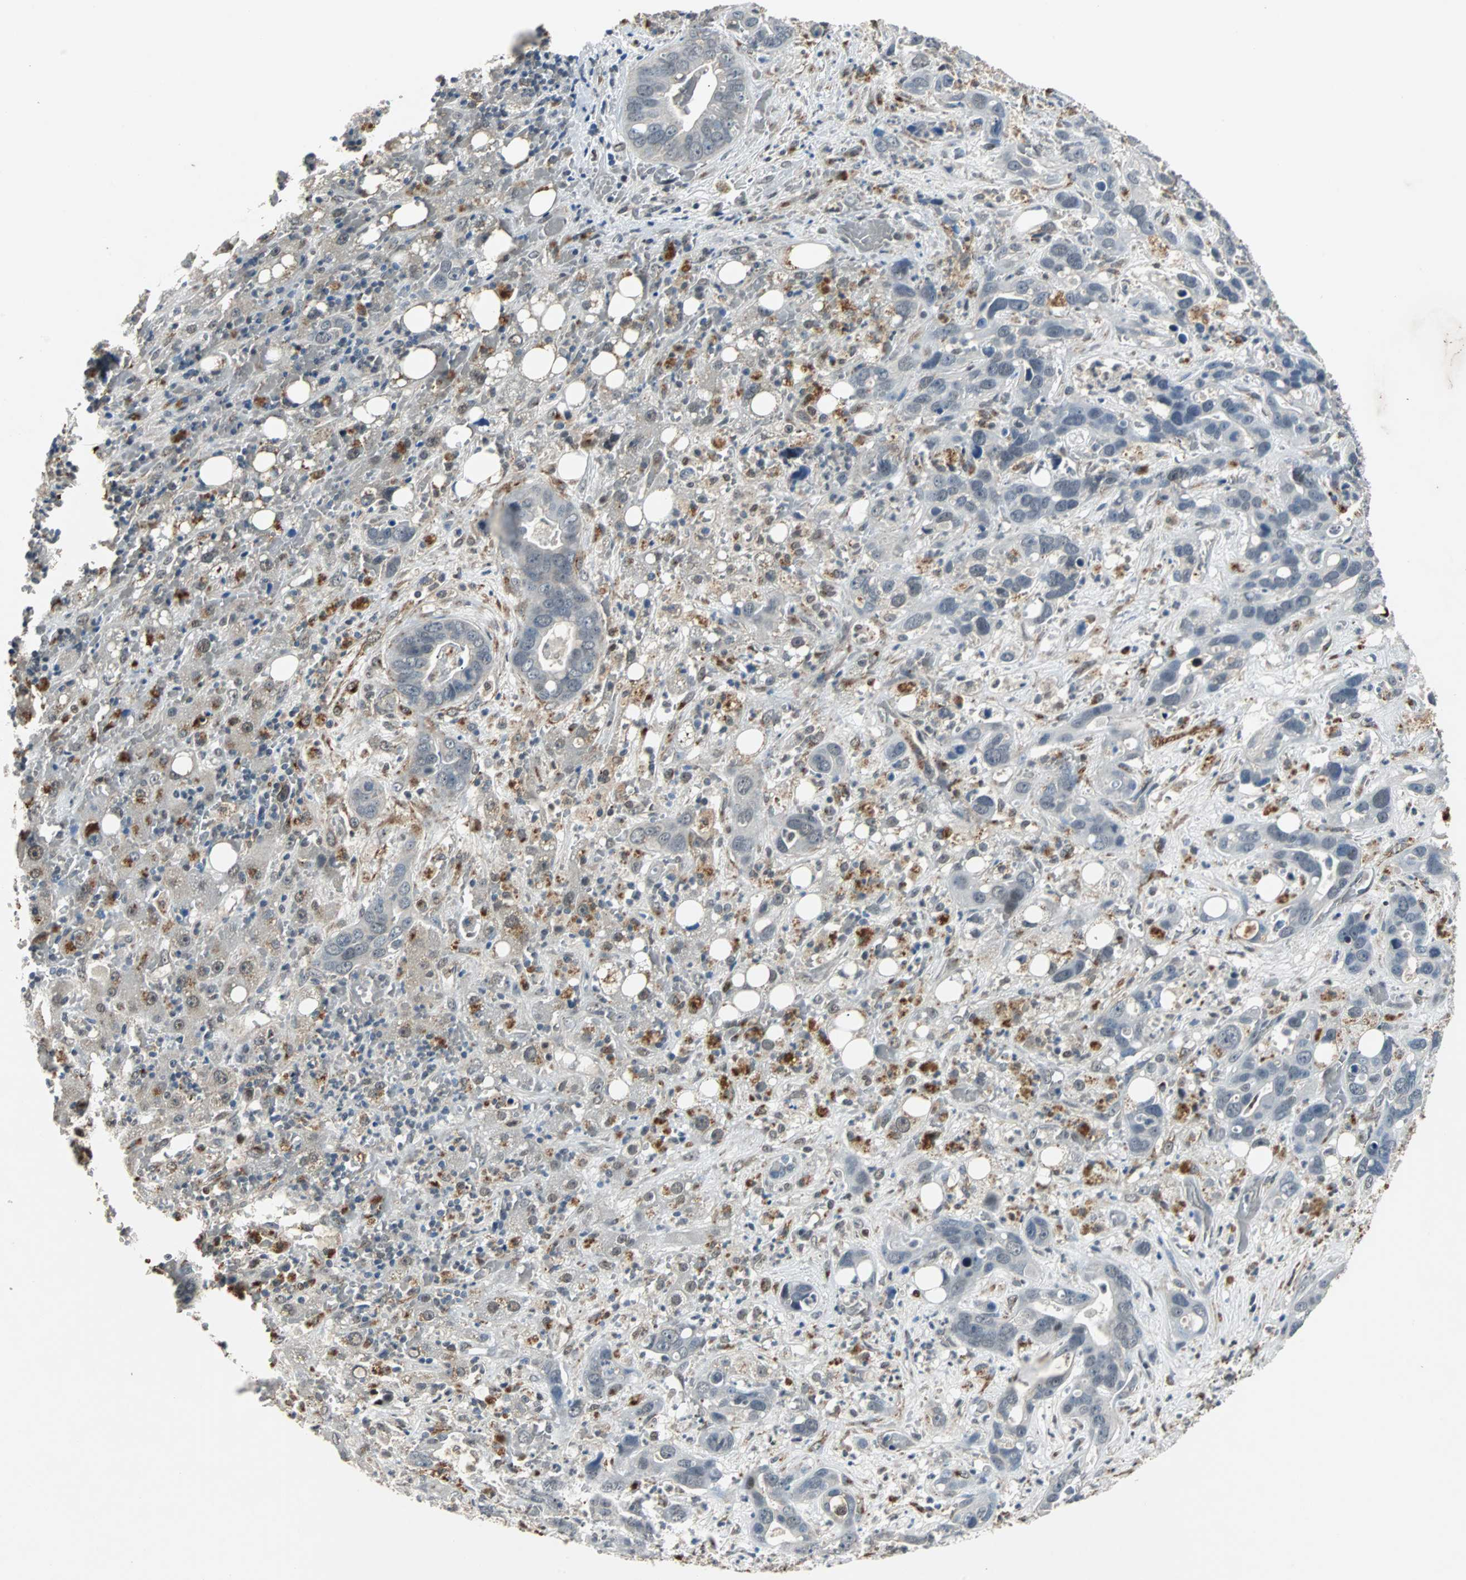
{"staining": {"intensity": "negative", "quantity": "none", "location": "none"}, "tissue": "liver cancer", "cell_type": "Tumor cells", "image_type": "cancer", "snomed": [{"axis": "morphology", "description": "Cholangiocarcinoma"}, {"axis": "topography", "description": "Liver"}], "caption": "Cholangiocarcinoma (liver) was stained to show a protein in brown. There is no significant staining in tumor cells.", "gene": "HLX", "patient": {"sex": "female", "age": 65}}